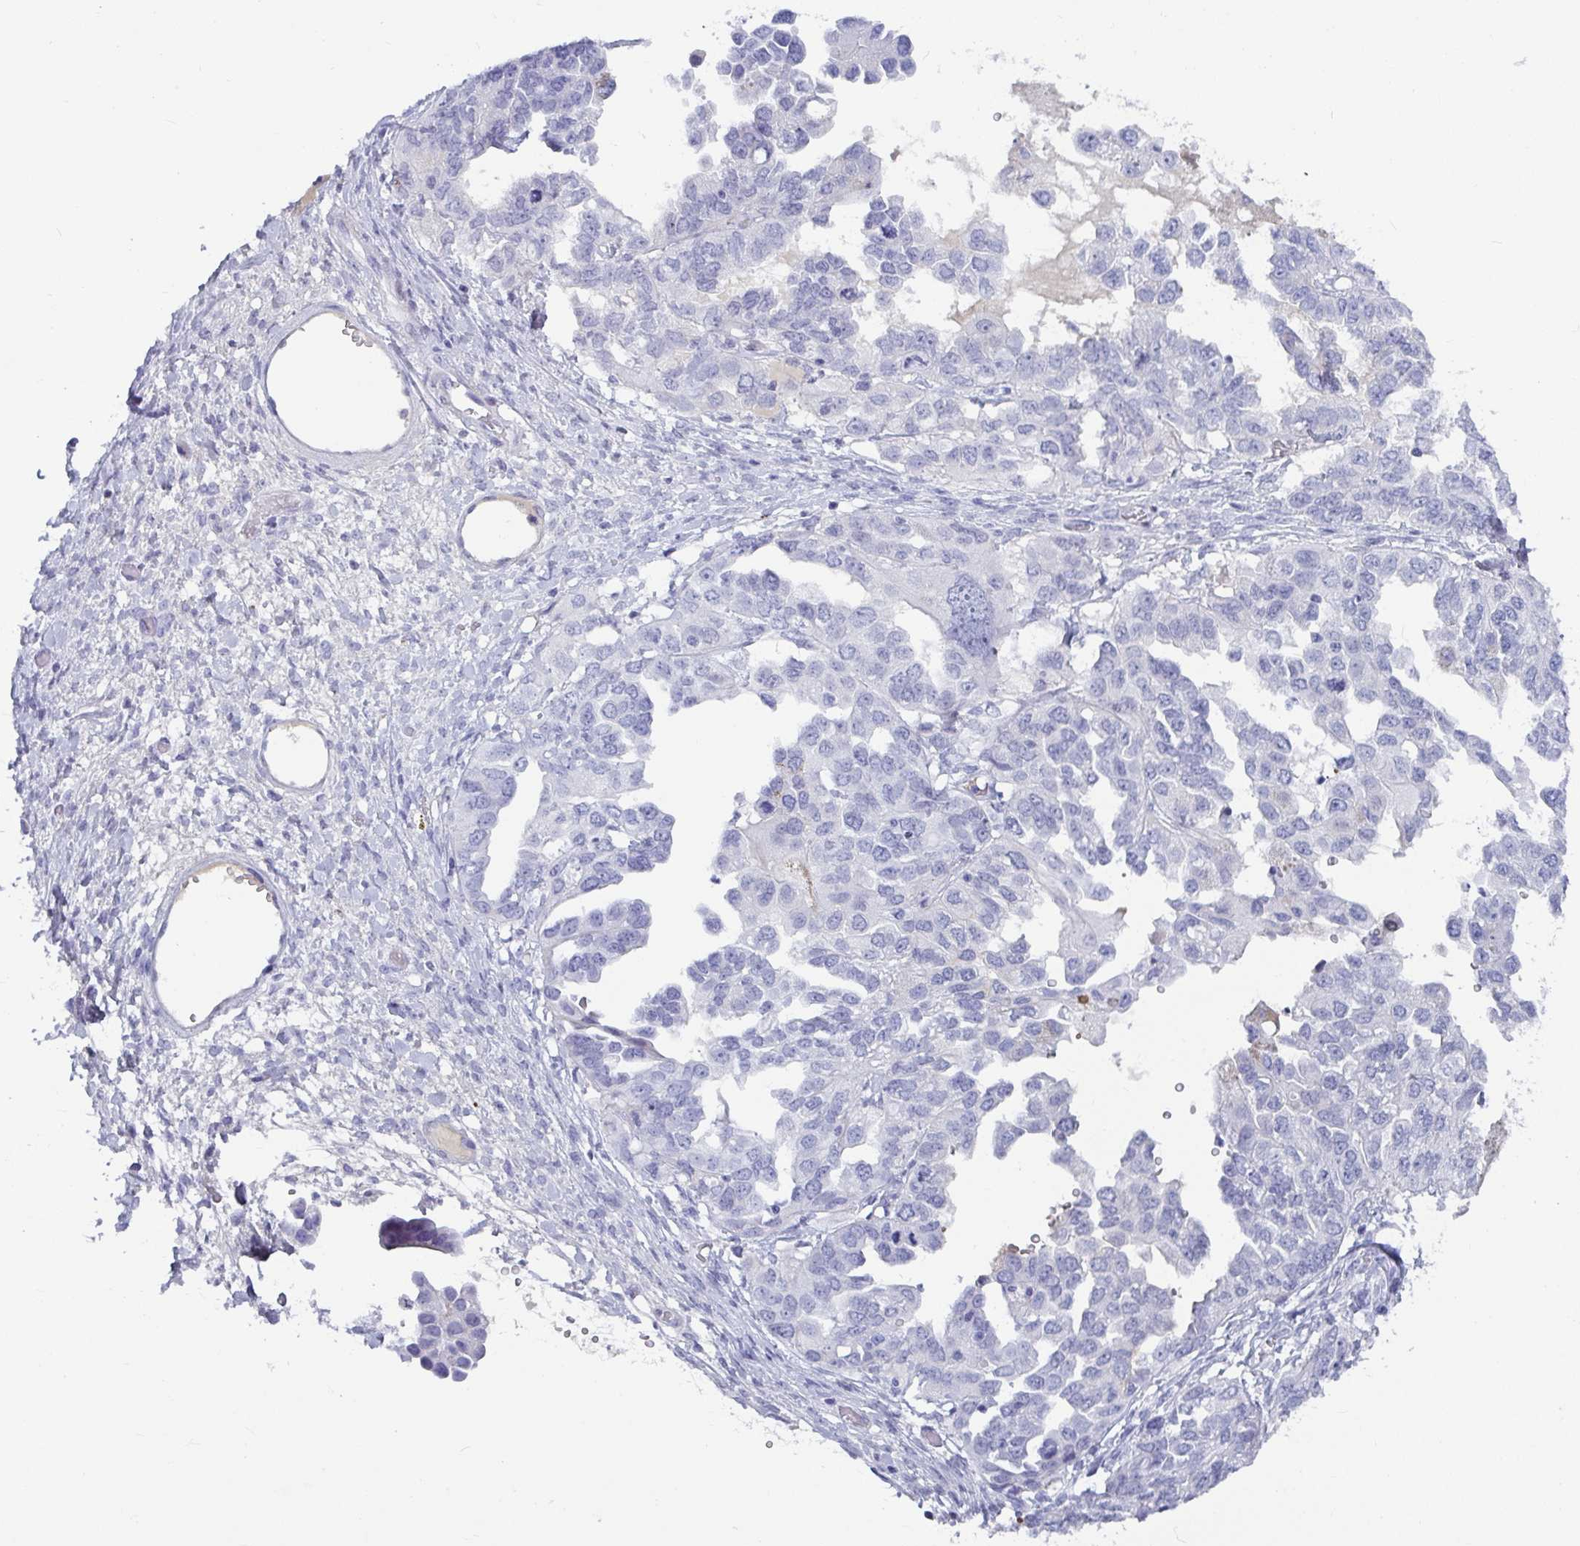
{"staining": {"intensity": "negative", "quantity": "none", "location": "none"}, "tissue": "ovarian cancer", "cell_type": "Tumor cells", "image_type": "cancer", "snomed": [{"axis": "morphology", "description": "Cystadenocarcinoma, serous, NOS"}, {"axis": "topography", "description": "Ovary"}], "caption": "Micrograph shows no protein expression in tumor cells of serous cystadenocarcinoma (ovarian) tissue.", "gene": "NPY", "patient": {"sex": "female", "age": 53}}